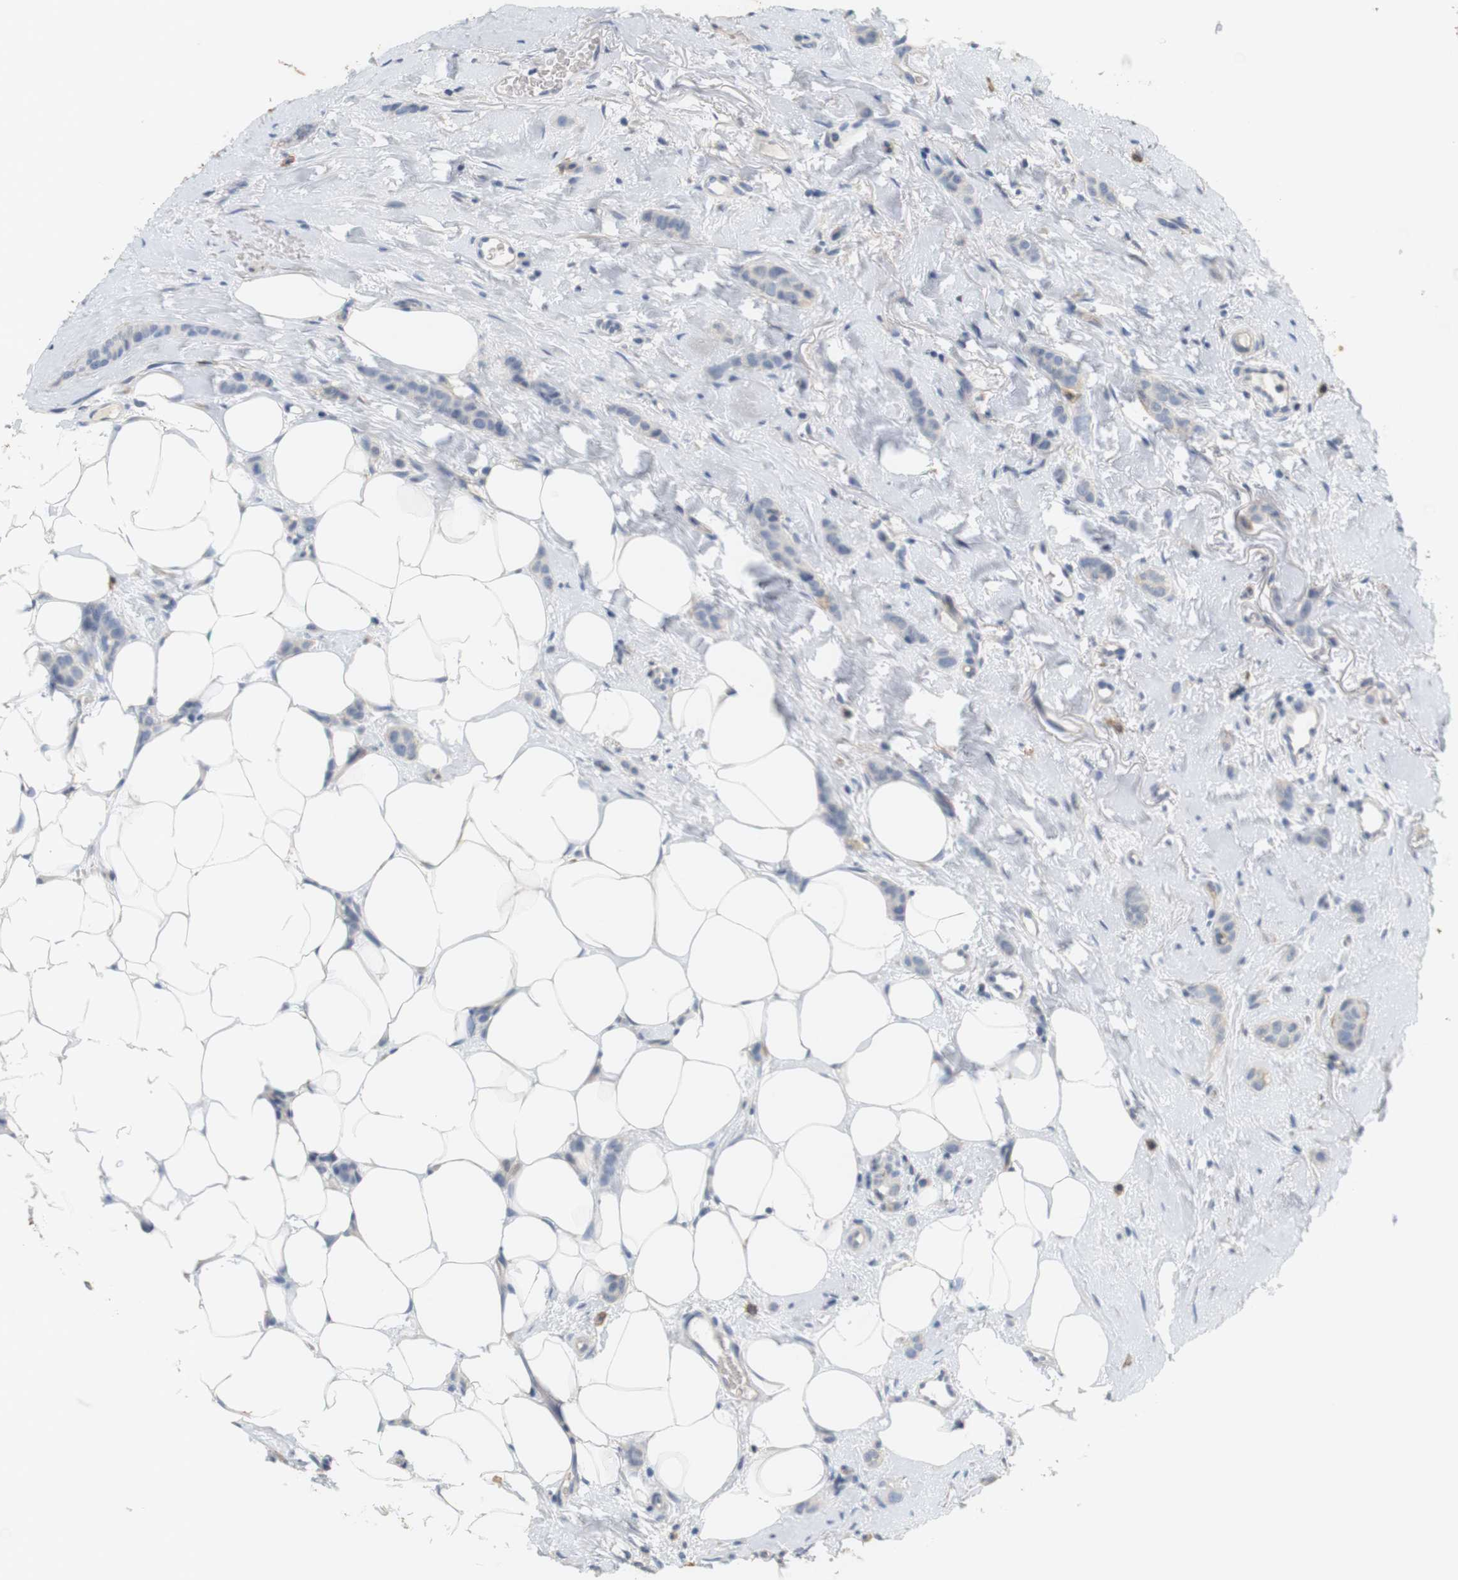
{"staining": {"intensity": "moderate", "quantity": "25%-75%", "location": "cytoplasmic/membranous"}, "tissue": "breast cancer", "cell_type": "Tumor cells", "image_type": "cancer", "snomed": [{"axis": "morphology", "description": "Lobular carcinoma"}, {"axis": "topography", "description": "Skin"}, {"axis": "topography", "description": "Breast"}], "caption": "Breast cancer stained for a protein exhibits moderate cytoplasmic/membranous positivity in tumor cells.", "gene": "OSR1", "patient": {"sex": "female", "age": 46}}